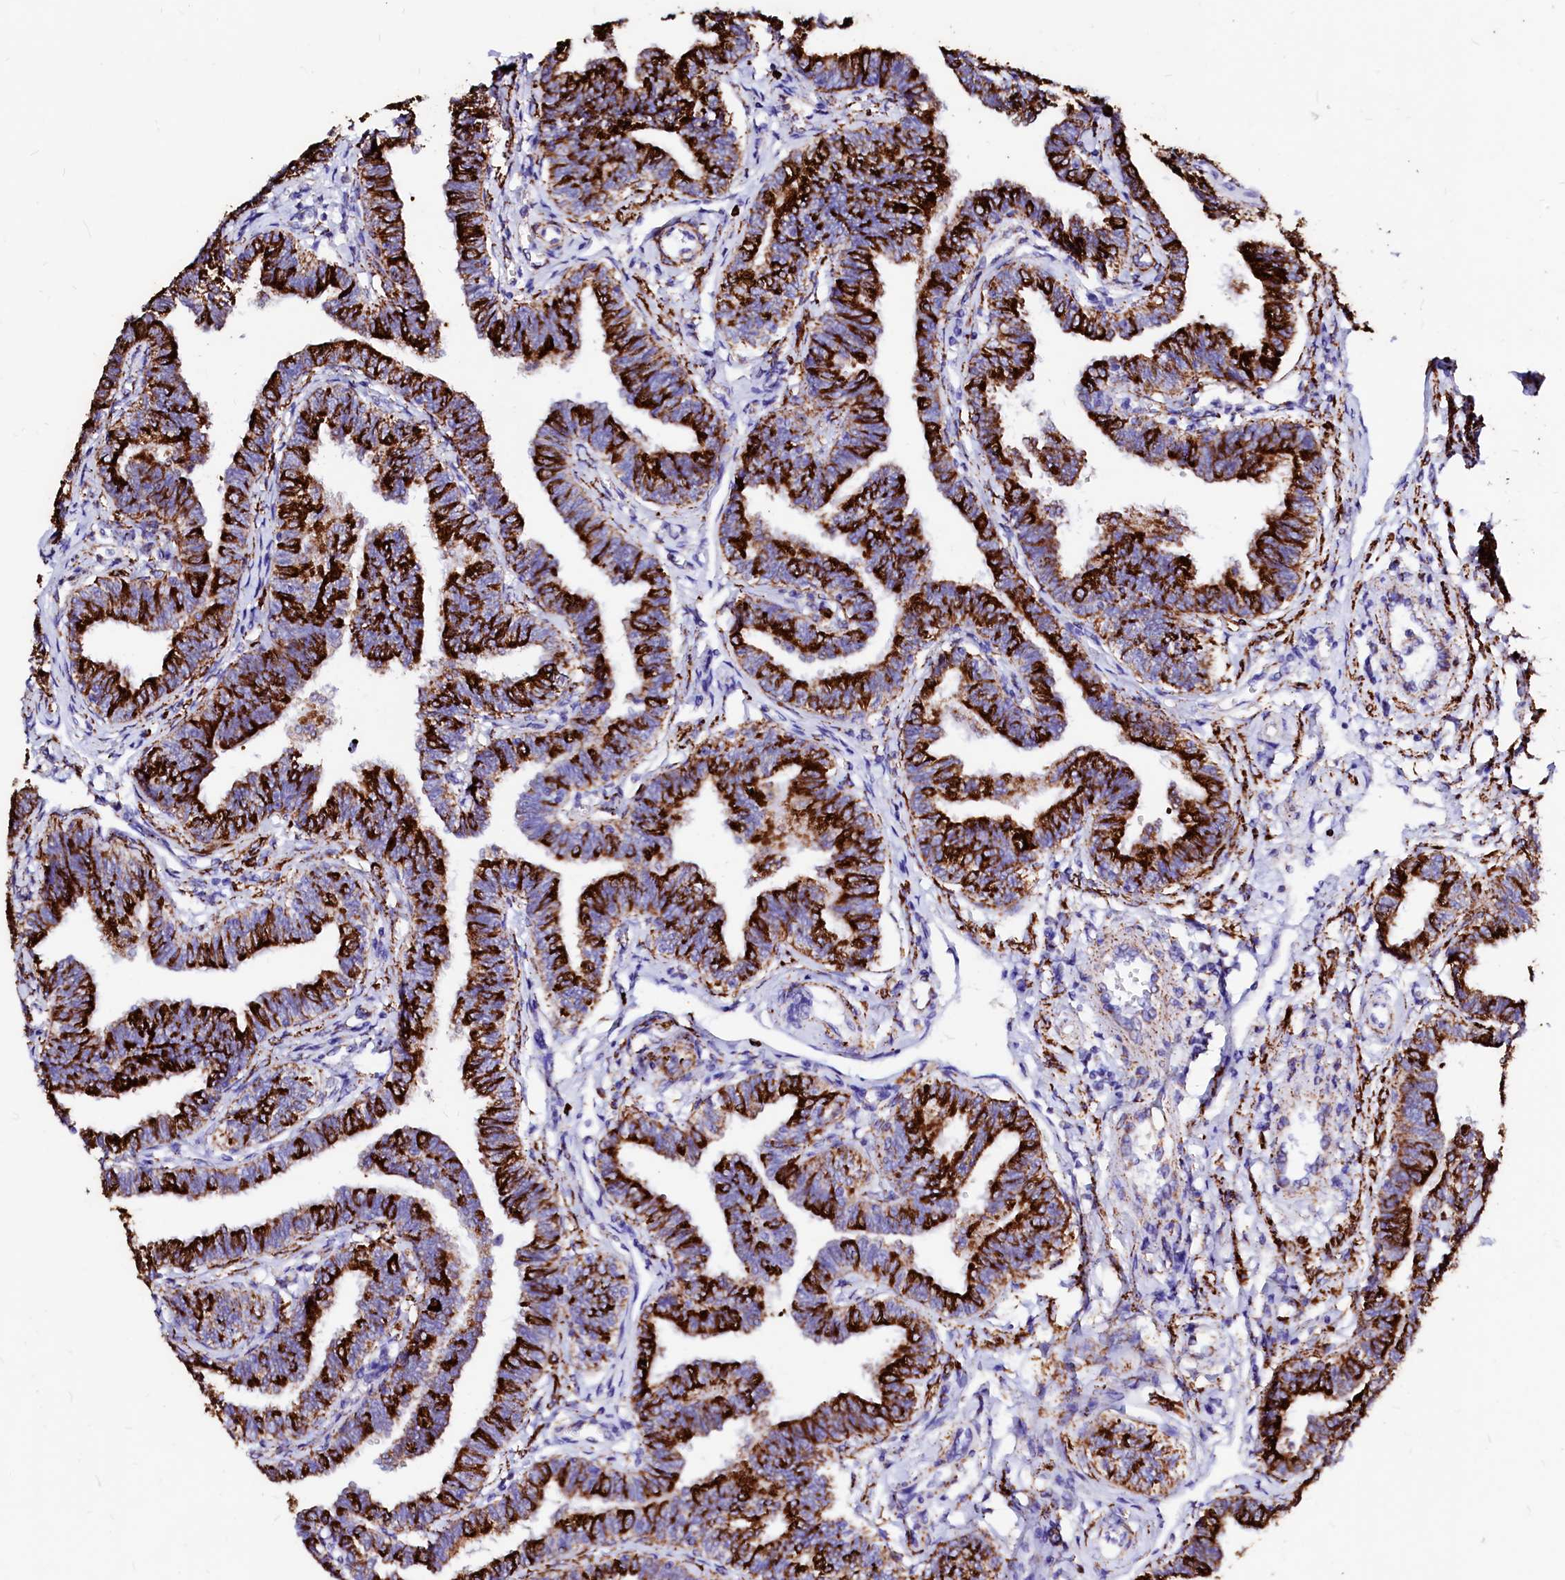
{"staining": {"intensity": "strong", "quantity": ">75%", "location": "cytoplasmic/membranous"}, "tissue": "fallopian tube", "cell_type": "Glandular cells", "image_type": "normal", "snomed": [{"axis": "morphology", "description": "Normal tissue, NOS"}, {"axis": "topography", "description": "Fallopian tube"}, {"axis": "topography", "description": "Ovary"}], "caption": "Glandular cells exhibit high levels of strong cytoplasmic/membranous positivity in approximately >75% of cells in unremarkable fallopian tube.", "gene": "MAOB", "patient": {"sex": "female", "age": 23}}